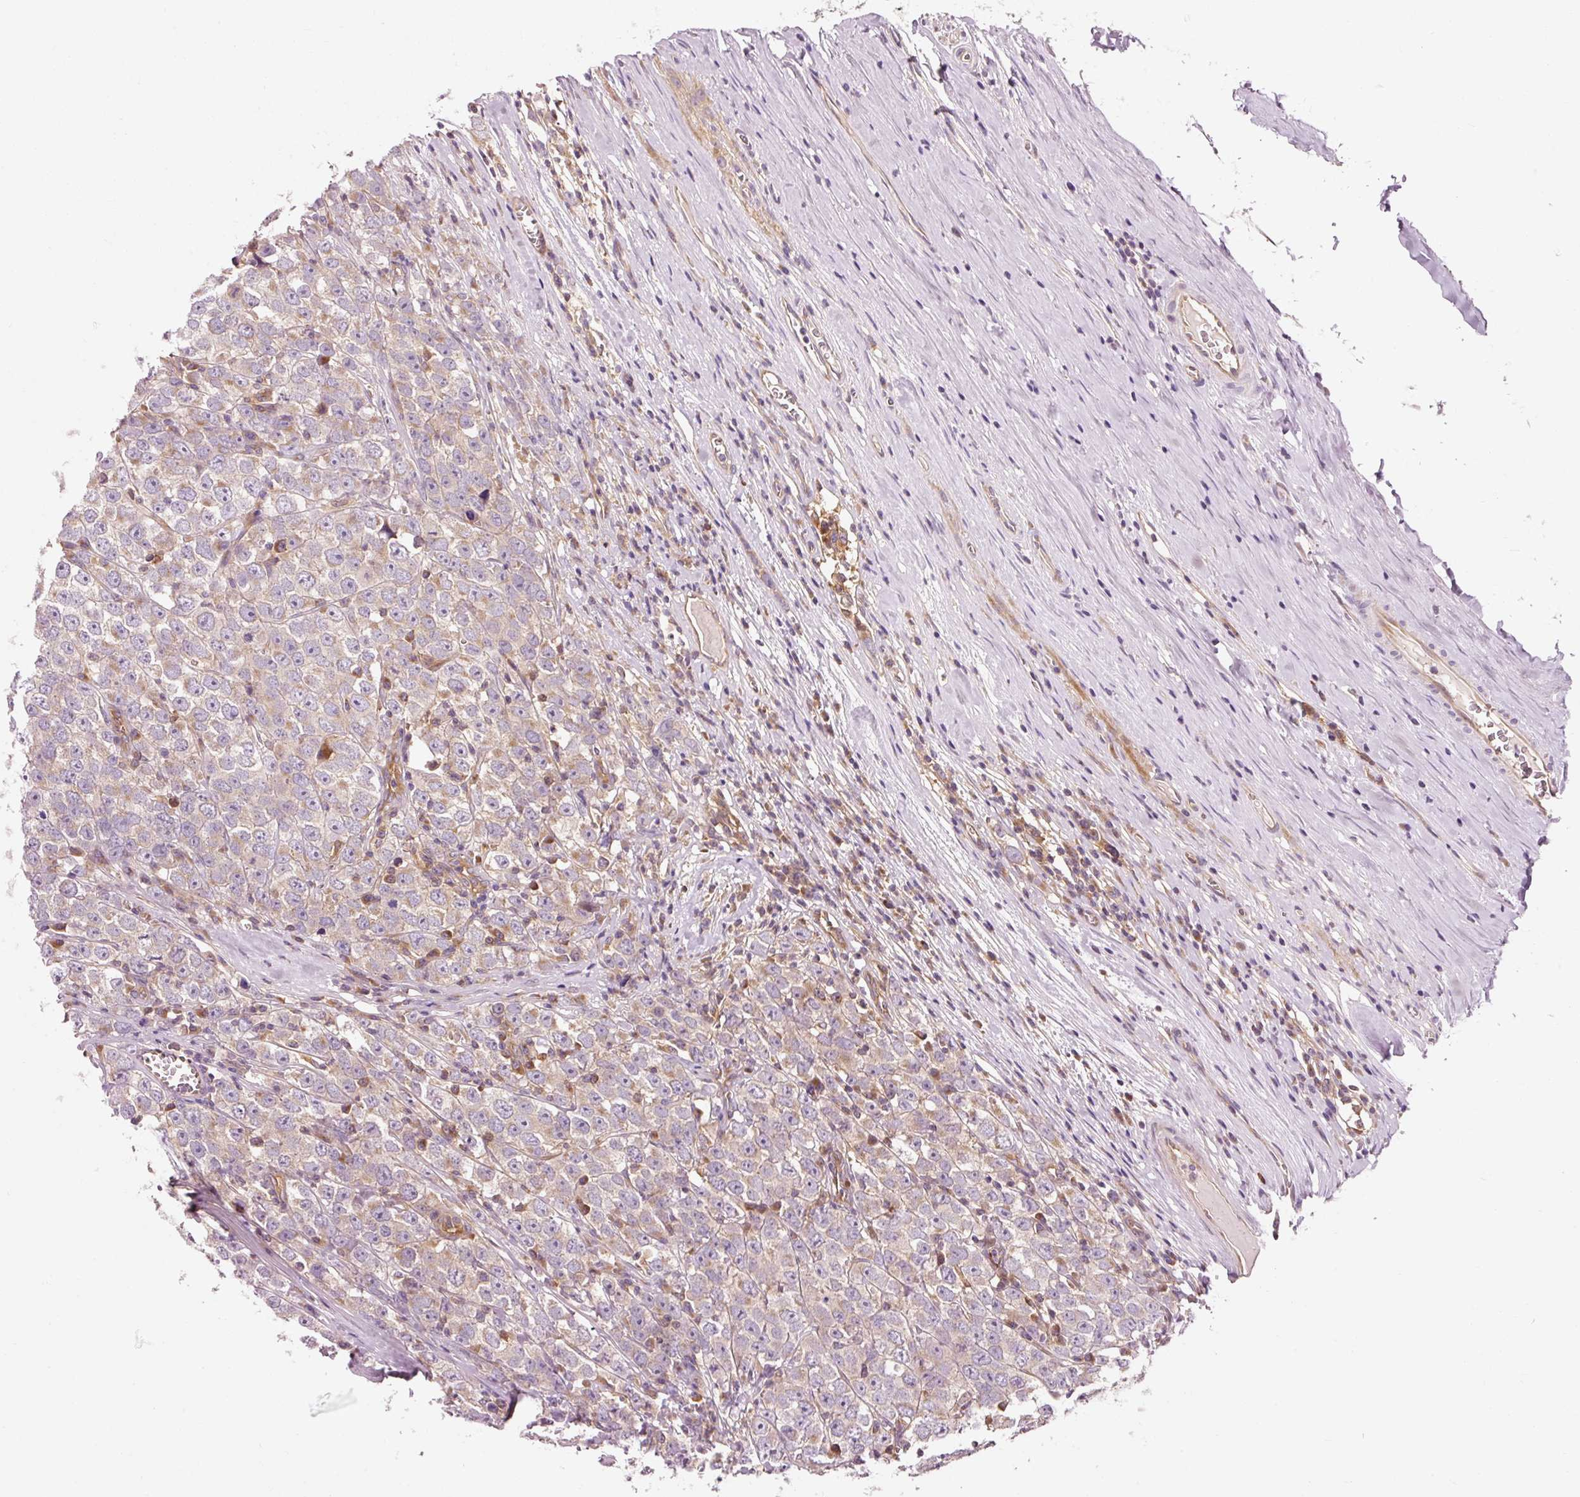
{"staining": {"intensity": "weak", "quantity": "<25%", "location": "cytoplasmic/membranous"}, "tissue": "testis cancer", "cell_type": "Tumor cells", "image_type": "cancer", "snomed": [{"axis": "morphology", "description": "Seminoma, NOS"}, {"axis": "morphology", "description": "Carcinoma, Embryonal, NOS"}, {"axis": "topography", "description": "Testis"}], "caption": "There is no significant positivity in tumor cells of testis embryonal carcinoma.", "gene": "NAPA", "patient": {"sex": "male", "age": 52}}